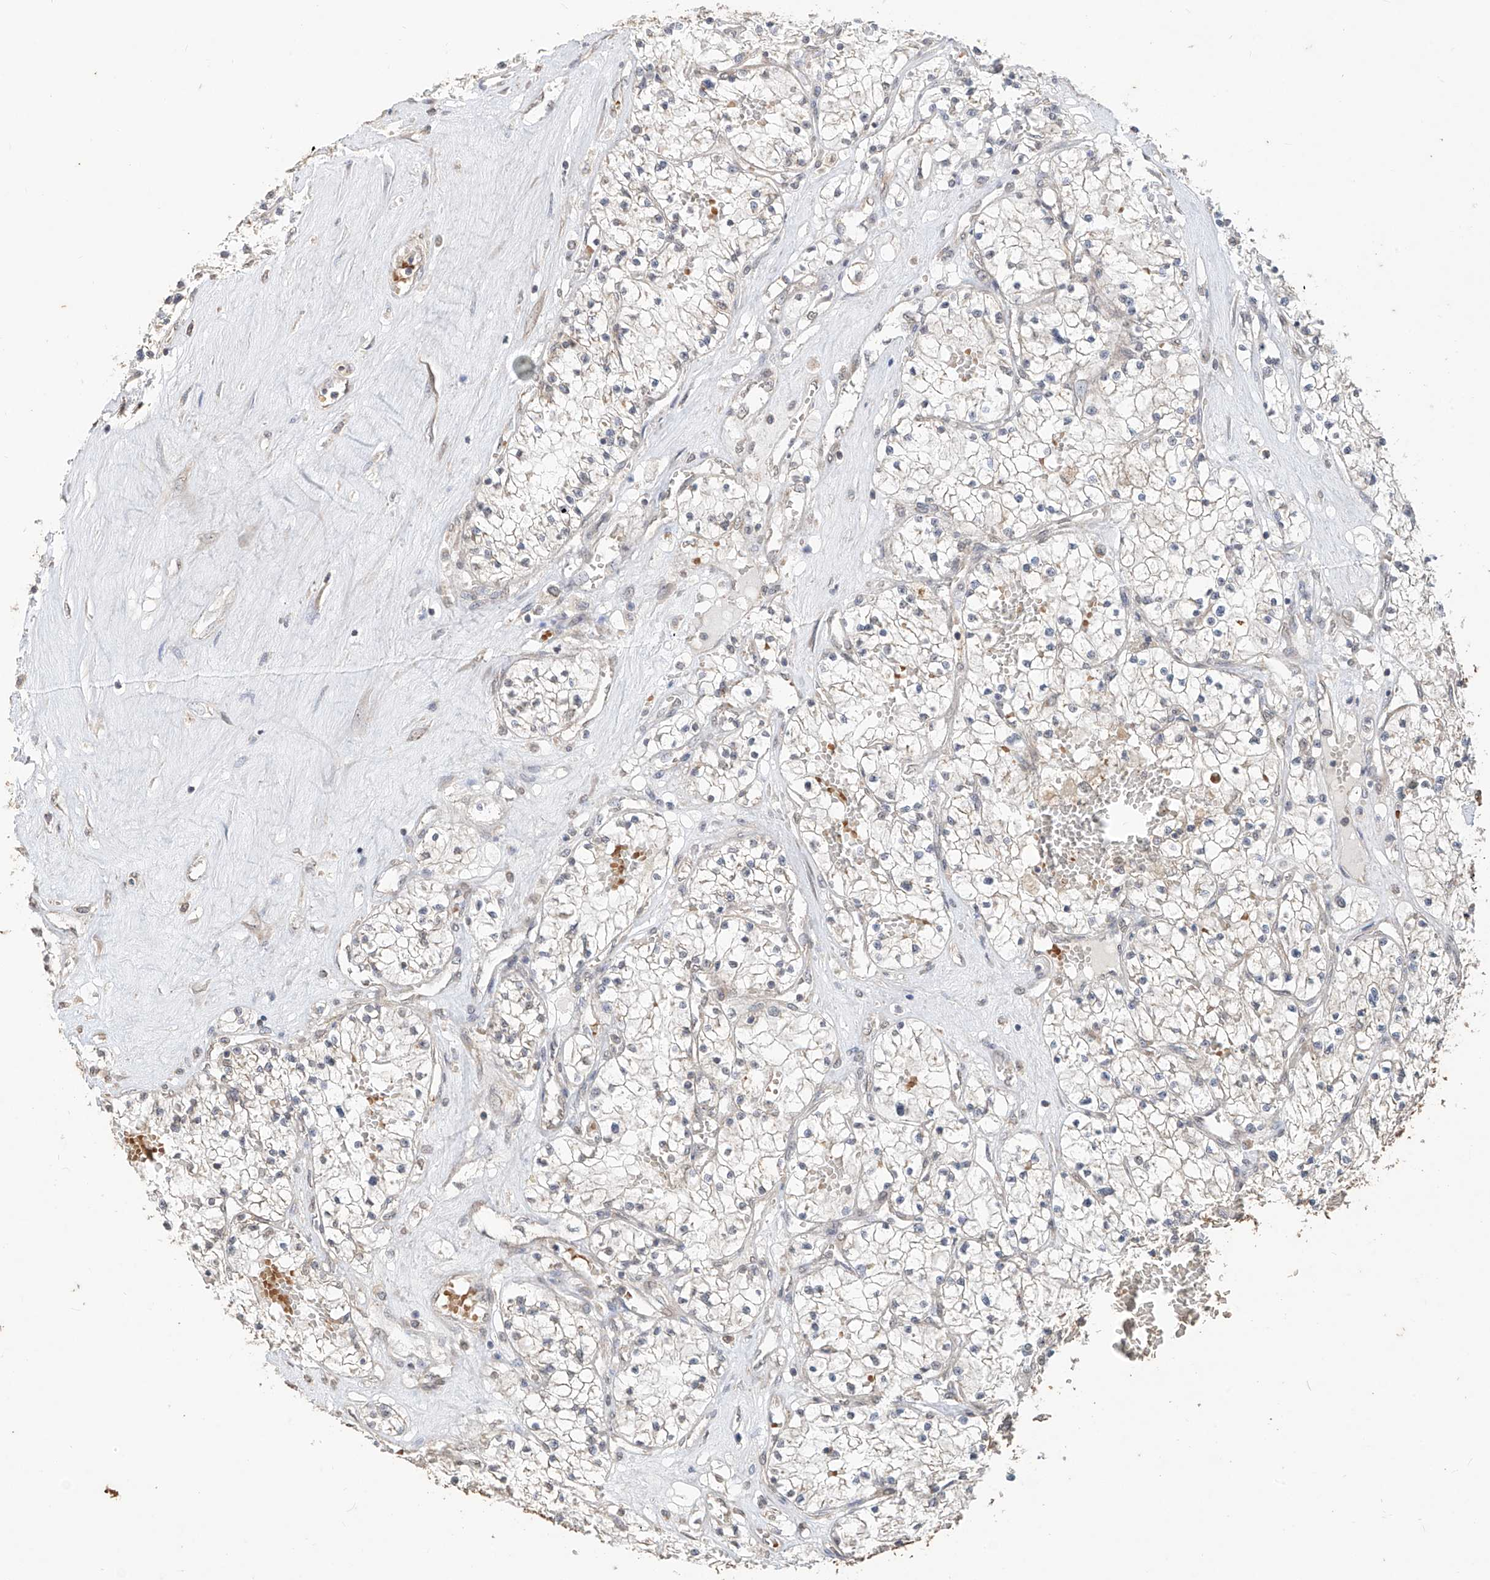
{"staining": {"intensity": "negative", "quantity": "none", "location": "none"}, "tissue": "renal cancer", "cell_type": "Tumor cells", "image_type": "cancer", "snomed": [{"axis": "morphology", "description": "Normal tissue, NOS"}, {"axis": "morphology", "description": "Adenocarcinoma, NOS"}, {"axis": "topography", "description": "Kidney"}], "caption": "Renal cancer (adenocarcinoma) was stained to show a protein in brown. There is no significant staining in tumor cells. The staining is performed using DAB brown chromogen with nuclei counter-stained in using hematoxylin.", "gene": "MTUS2", "patient": {"sex": "male", "age": 68}}